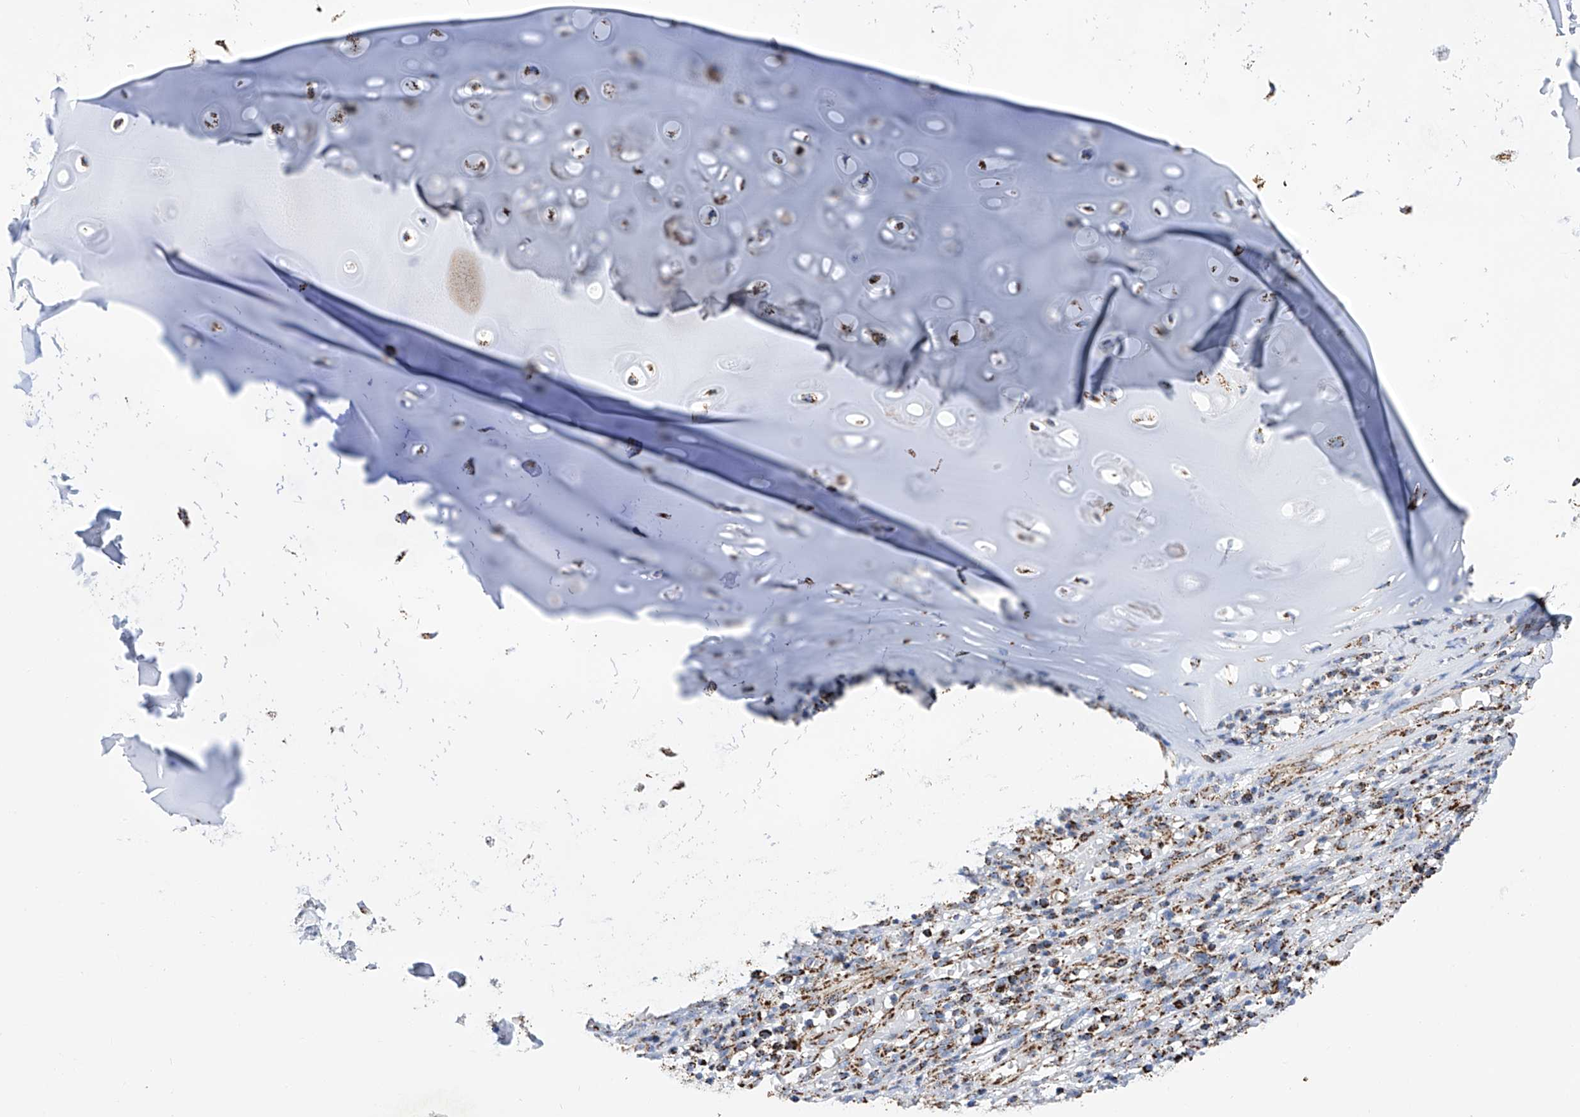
{"staining": {"intensity": "weak", "quantity": "25%-75%", "location": "cytoplasmic/membranous"}, "tissue": "adipose tissue", "cell_type": "Adipocytes", "image_type": "normal", "snomed": [{"axis": "morphology", "description": "Normal tissue, NOS"}, {"axis": "morphology", "description": "Basal cell carcinoma"}, {"axis": "topography", "description": "Cartilage tissue"}, {"axis": "topography", "description": "Nasopharynx"}, {"axis": "topography", "description": "Oral tissue"}], "caption": "Adipocytes display low levels of weak cytoplasmic/membranous positivity in about 25%-75% of cells in unremarkable human adipose tissue.", "gene": "ATP5PF", "patient": {"sex": "female", "age": 77}}